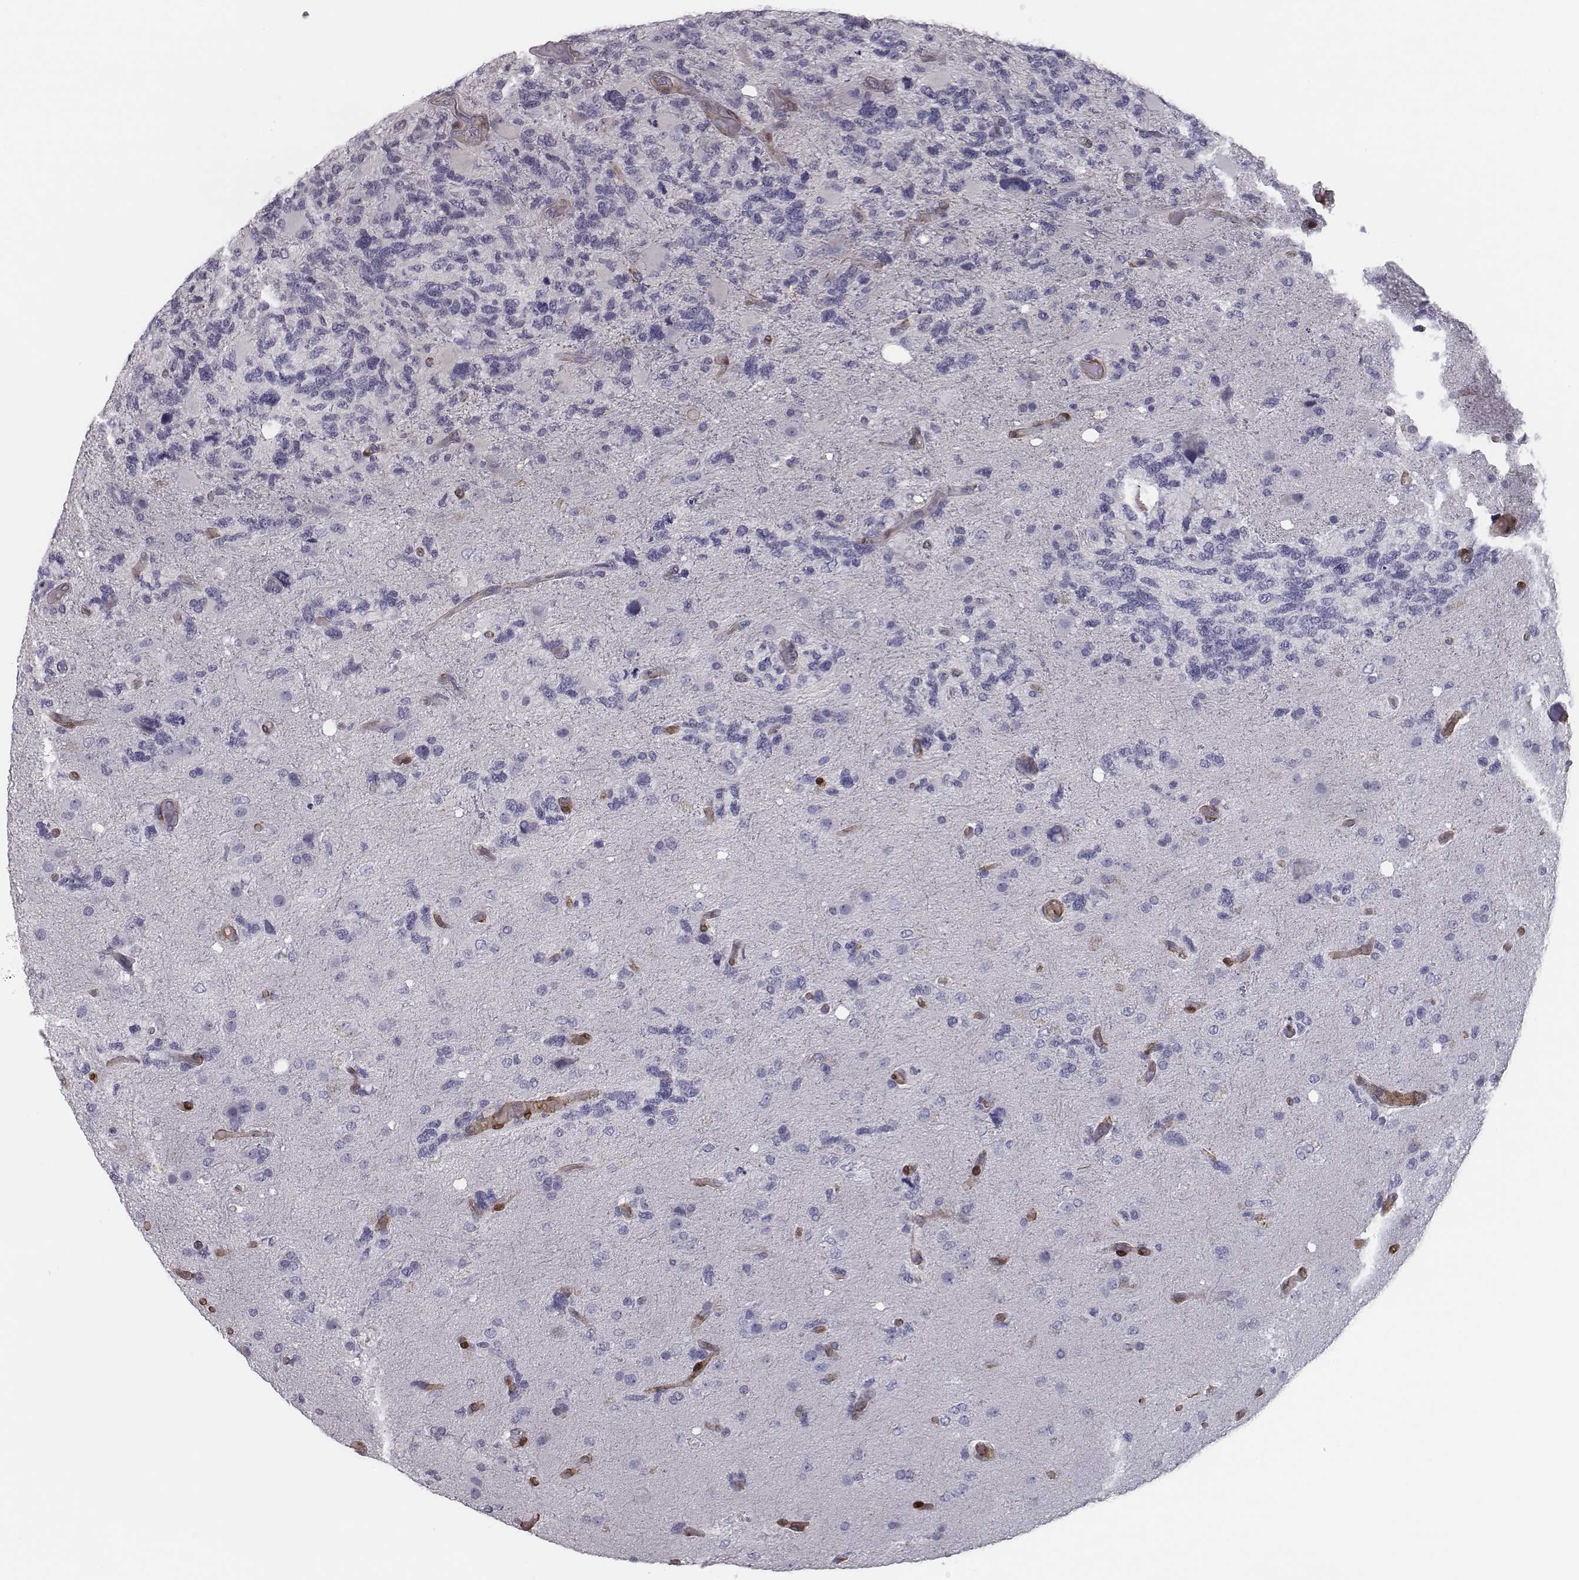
{"staining": {"intensity": "negative", "quantity": "none", "location": "none"}, "tissue": "glioma", "cell_type": "Tumor cells", "image_type": "cancer", "snomed": [{"axis": "morphology", "description": "Glioma, malignant, High grade"}, {"axis": "topography", "description": "Brain"}], "caption": "There is no significant staining in tumor cells of glioma.", "gene": "ISYNA1", "patient": {"sex": "female", "age": 71}}